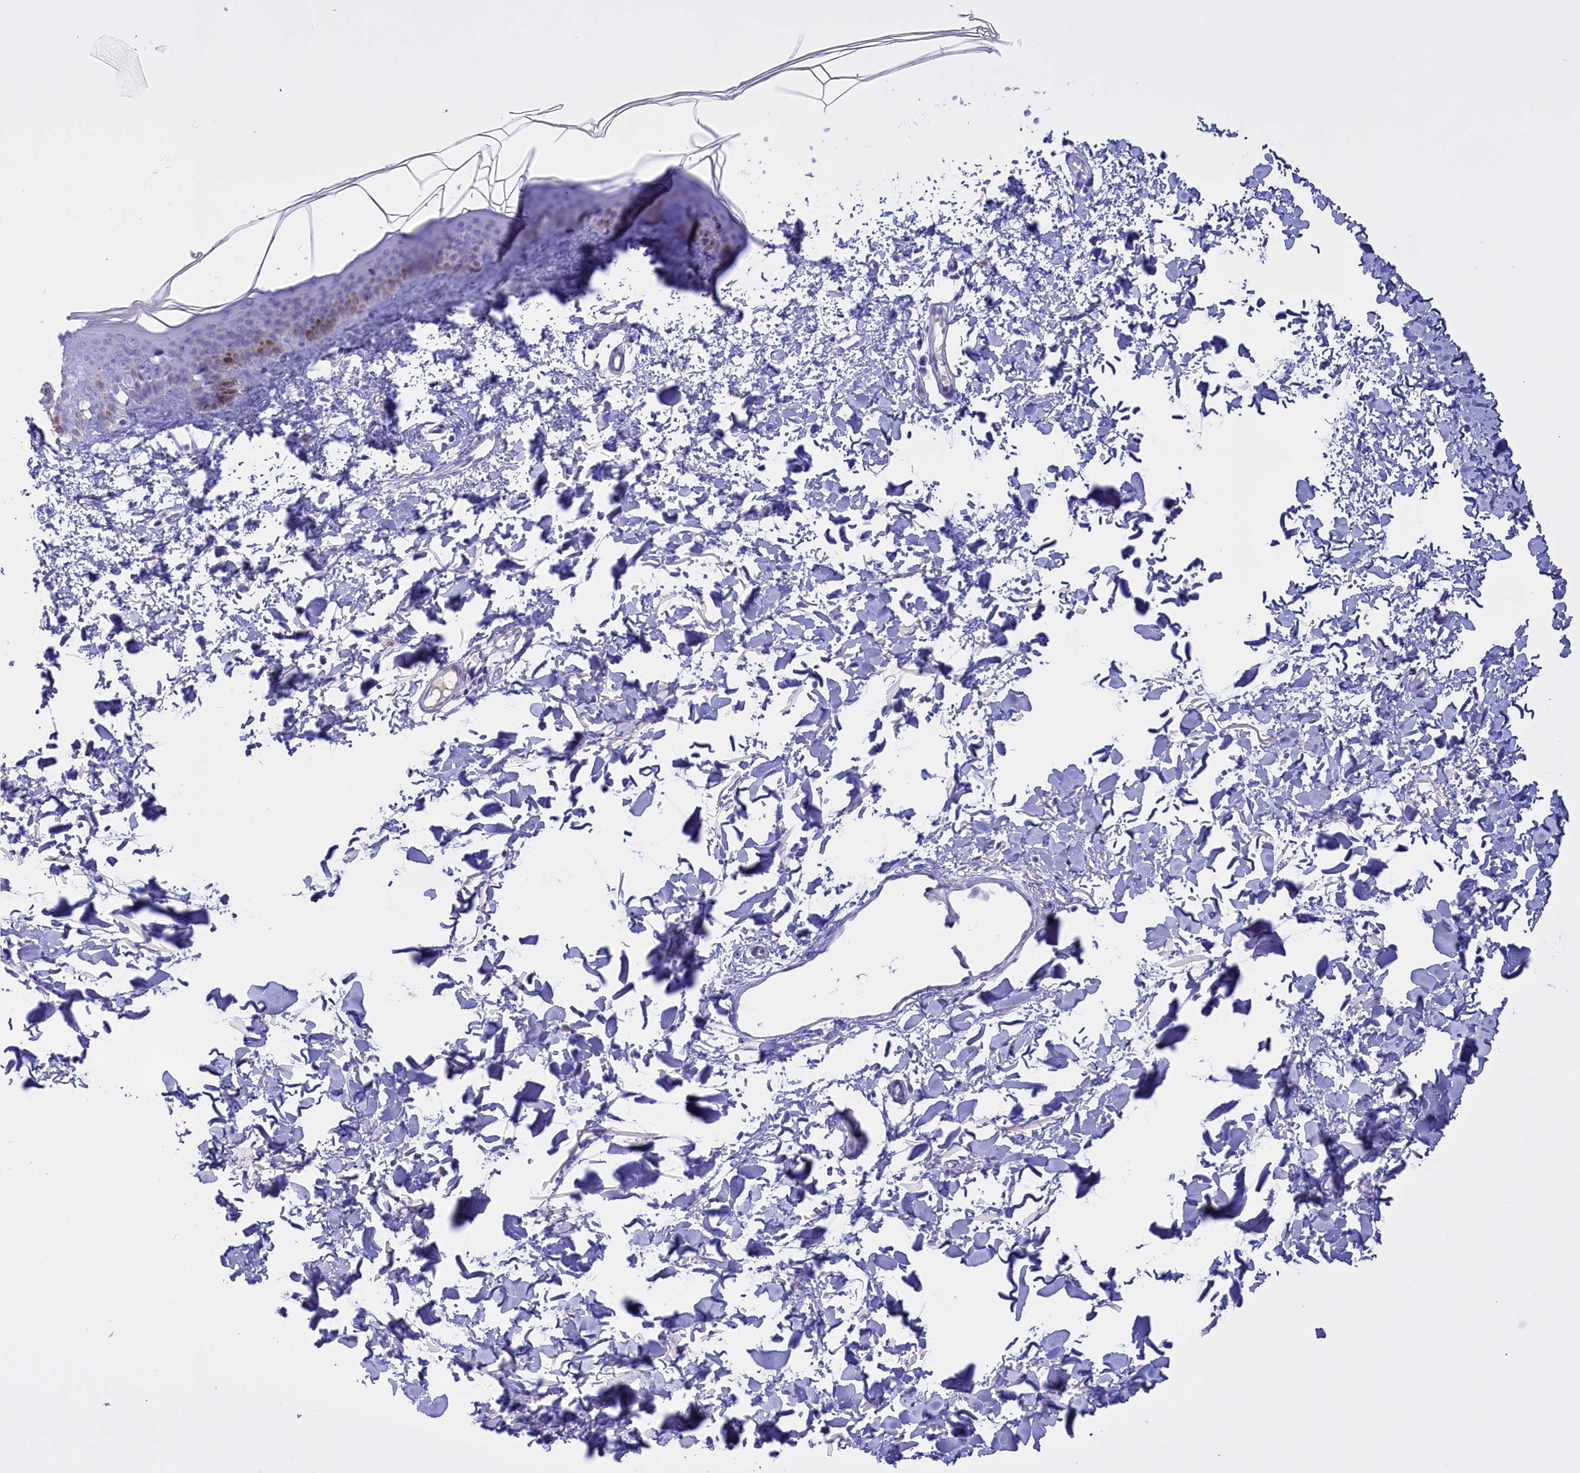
{"staining": {"intensity": "negative", "quantity": "none", "location": "none"}, "tissue": "skin", "cell_type": "Fibroblasts", "image_type": "normal", "snomed": [{"axis": "morphology", "description": "Normal tissue, NOS"}, {"axis": "topography", "description": "Skin"}], "caption": "An immunohistochemistry micrograph of benign skin is shown. There is no staining in fibroblasts of skin. (DAB (3,3'-diaminobenzidine) IHC with hematoxylin counter stain).", "gene": "PROK2", "patient": {"sex": "female", "age": 58}}